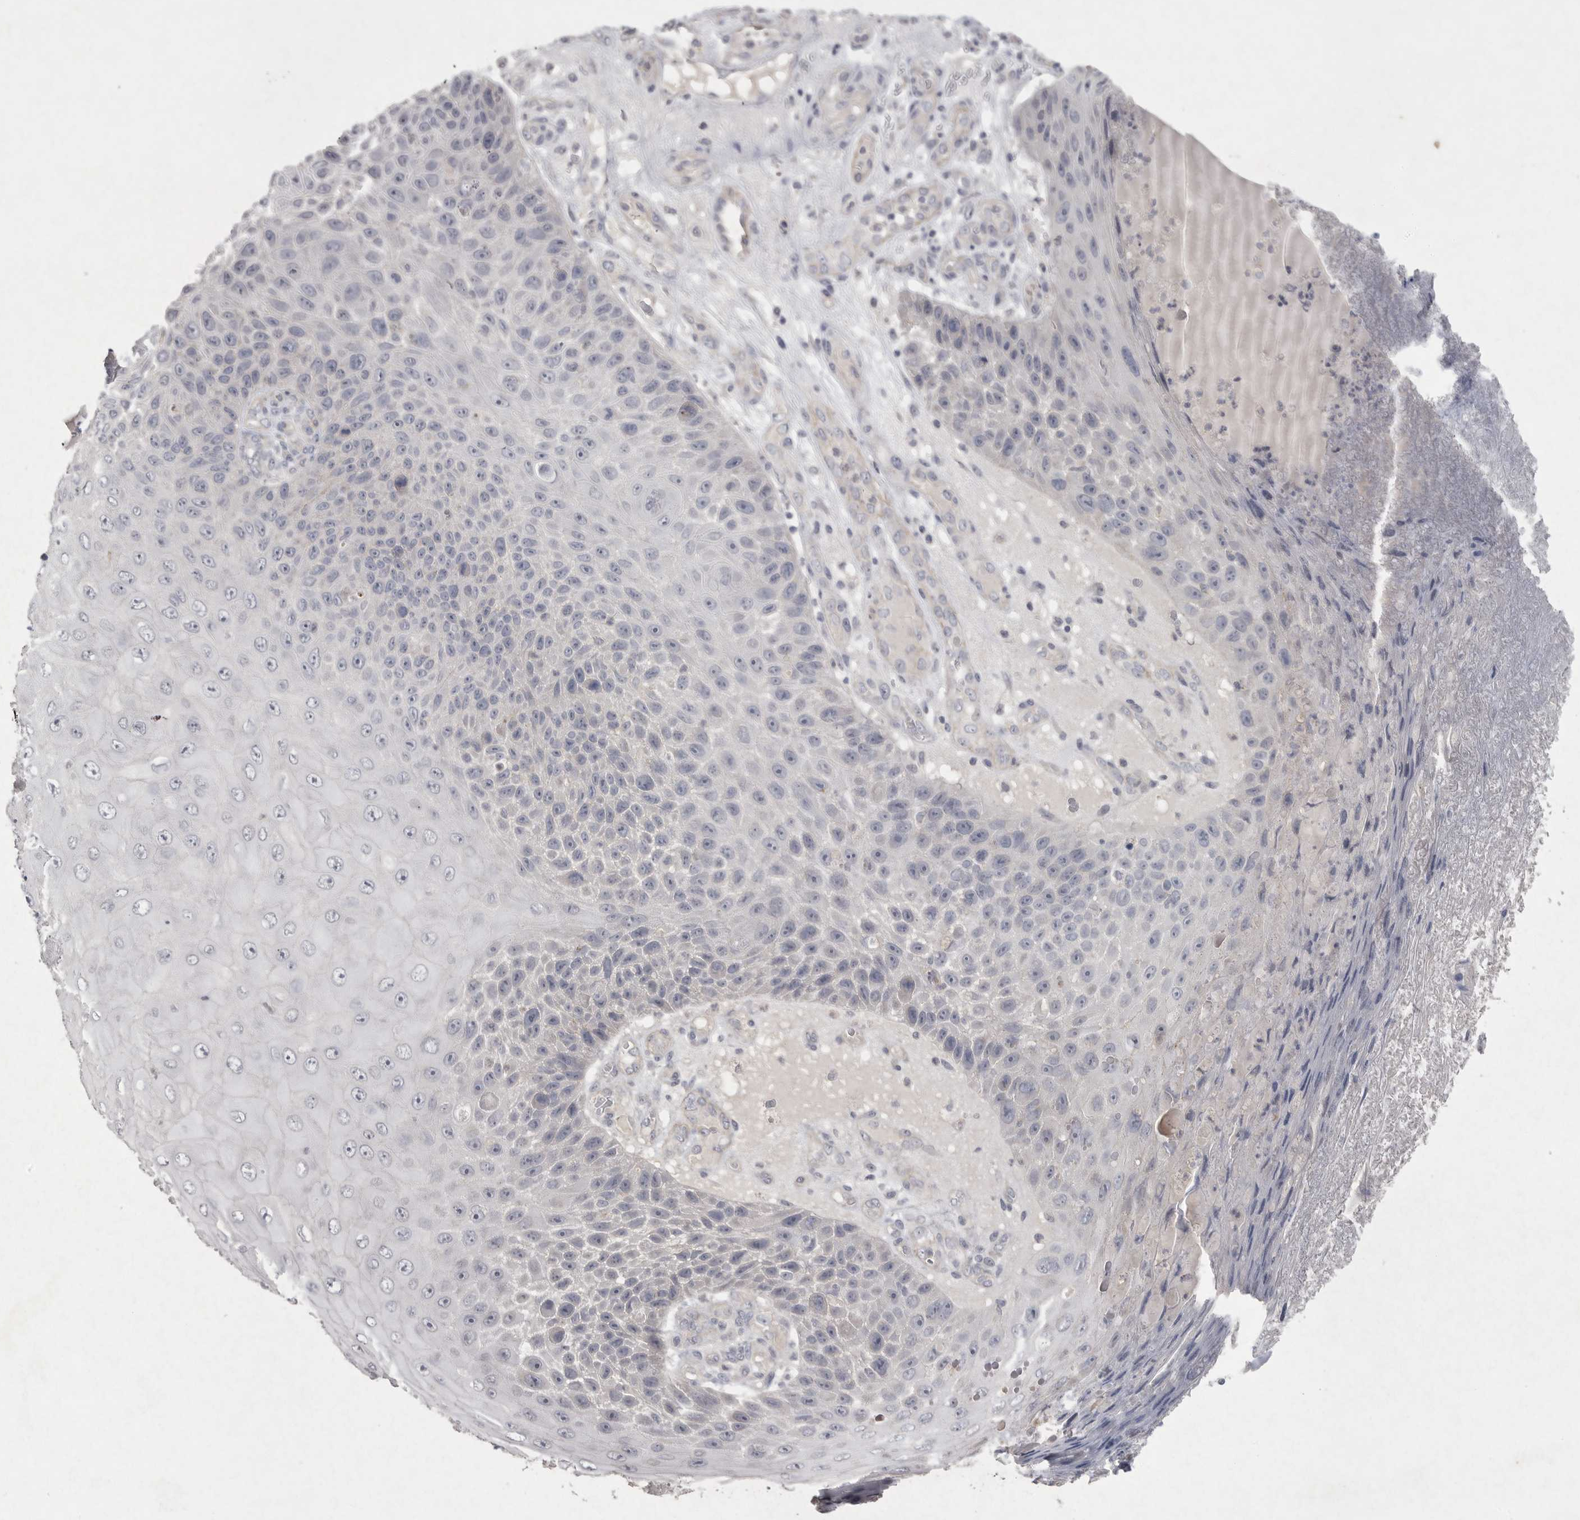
{"staining": {"intensity": "negative", "quantity": "none", "location": "none"}, "tissue": "skin cancer", "cell_type": "Tumor cells", "image_type": "cancer", "snomed": [{"axis": "morphology", "description": "Squamous cell carcinoma, NOS"}, {"axis": "topography", "description": "Skin"}], "caption": "This photomicrograph is of skin squamous cell carcinoma stained with immunohistochemistry (IHC) to label a protein in brown with the nuclei are counter-stained blue. There is no staining in tumor cells. (DAB immunohistochemistry (IHC) visualized using brightfield microscopy, high magnification).", "gene": "VANGL2", "patient": {"sex": "female", "age": 88}}